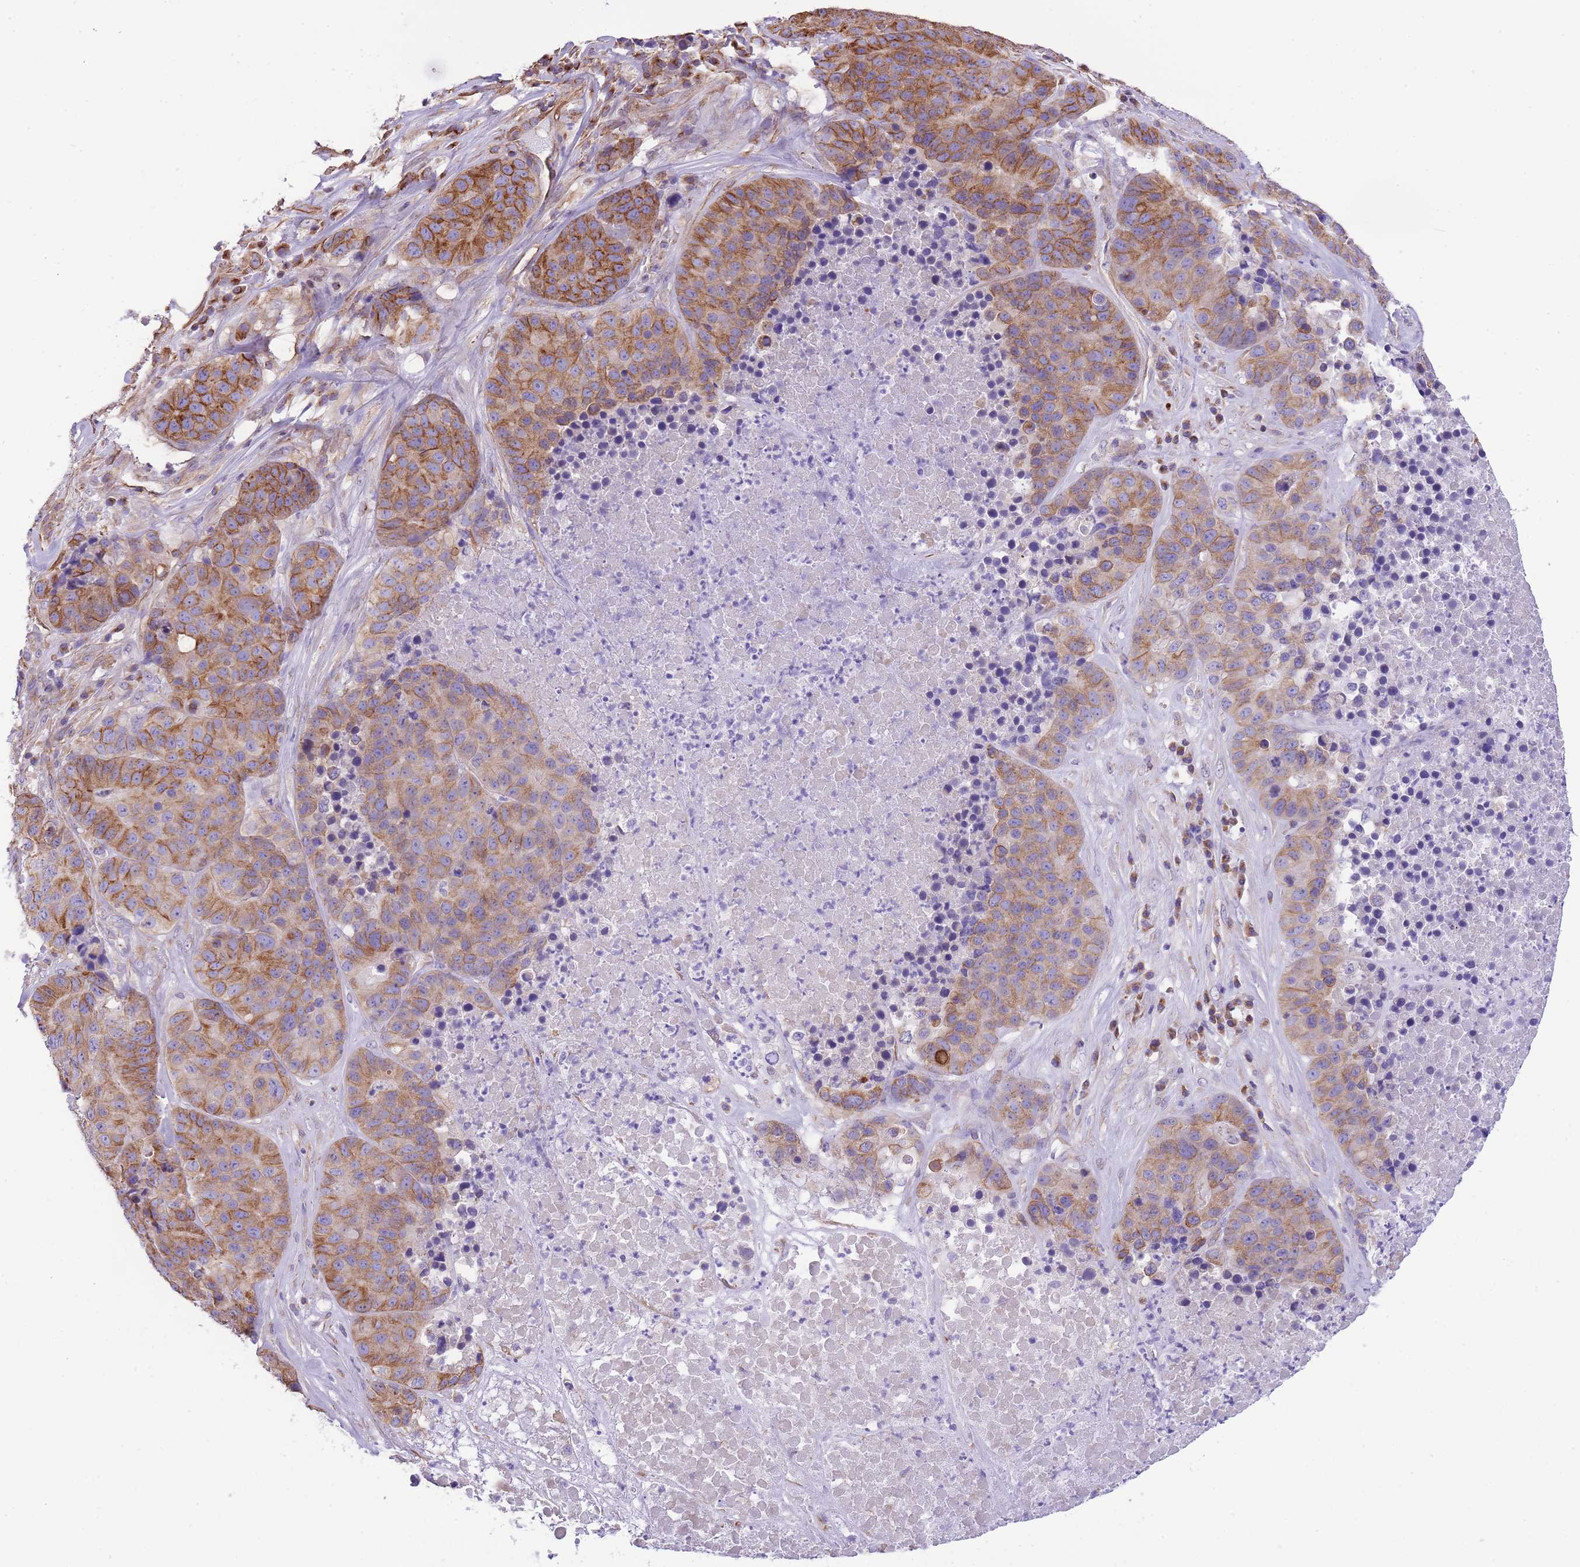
{"staining": {"intensity": "moderate", "quantity": ">75%", "location": "cytoplasmic/membranous"}, "tissue": "stomach cancer", "cell_type": "Tumor cells", "image_type": "cancer", "snomed": [{"axis": "morphology", "description": "Adenocarcinoma, NOS"}, {"axis": "topography", "description": "Stomach"}], "caption": "A micrograph showing moderate cytoplasmic/membranous staining in about >75% of tumor cells in stomach adenocarcinoma, as visualized by brown immunohistochemical staining.", "gene": "RHOU", "patient": {"sex": "male", "age": 71}}